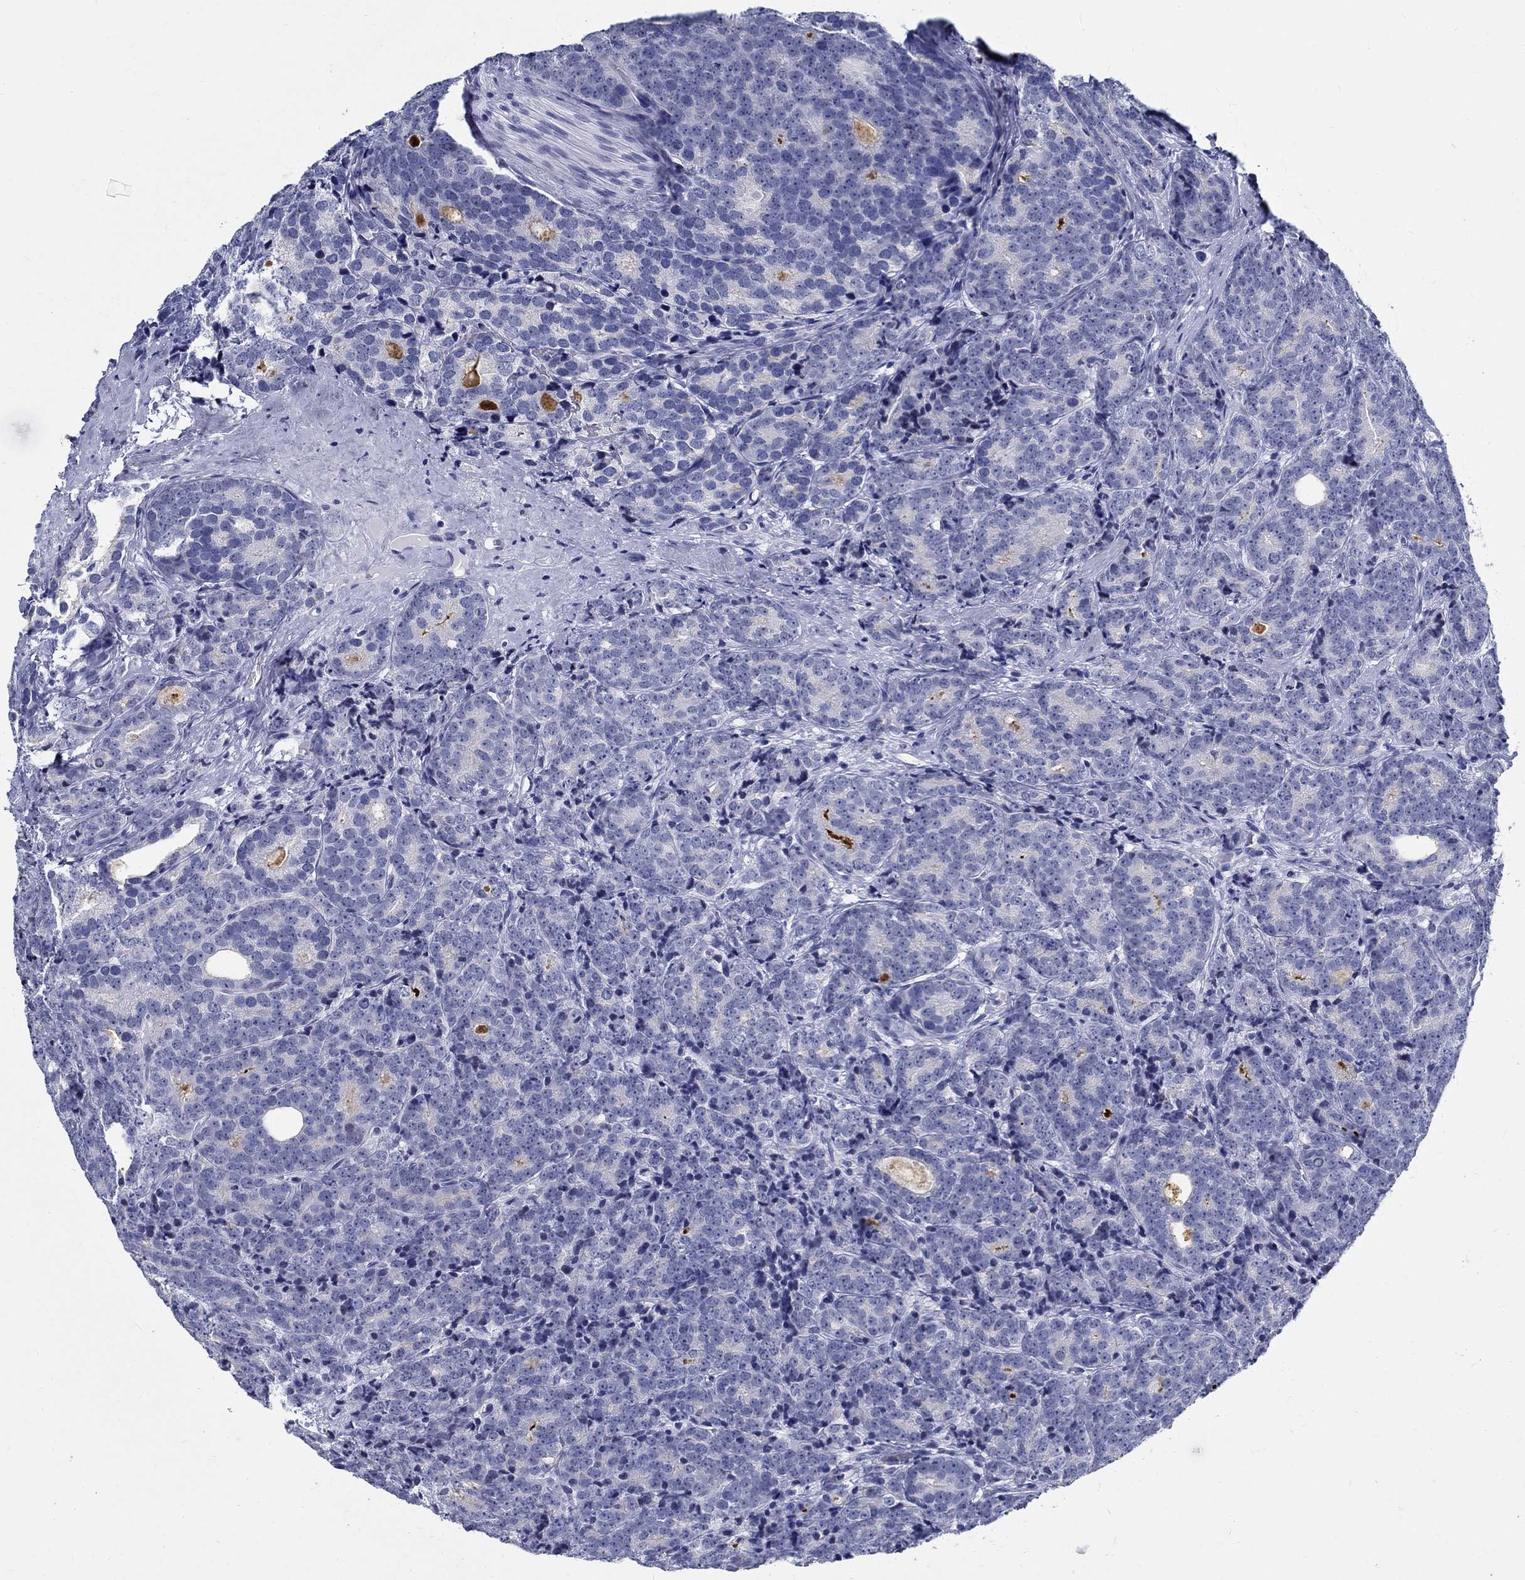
{"staining": {"intensity": "negative", "quantity": "none", "location": "none"}, "tissue": "prostate cancer", "cell_type": "Tumor cells", "image_type": "cancer", "snomed": [{"axis": "morphology", "description": "Adenocarcinoma, NOS"}, {"axis": "topography", "description": "Prostate"}], "caption": "This is a histopathology image of IHC staining of prostate cancer (adenocarcinoma), which shows no expression in tumor cells.", "gene": "BSPRY", "patient": {"sex": "male", "age": 71}}